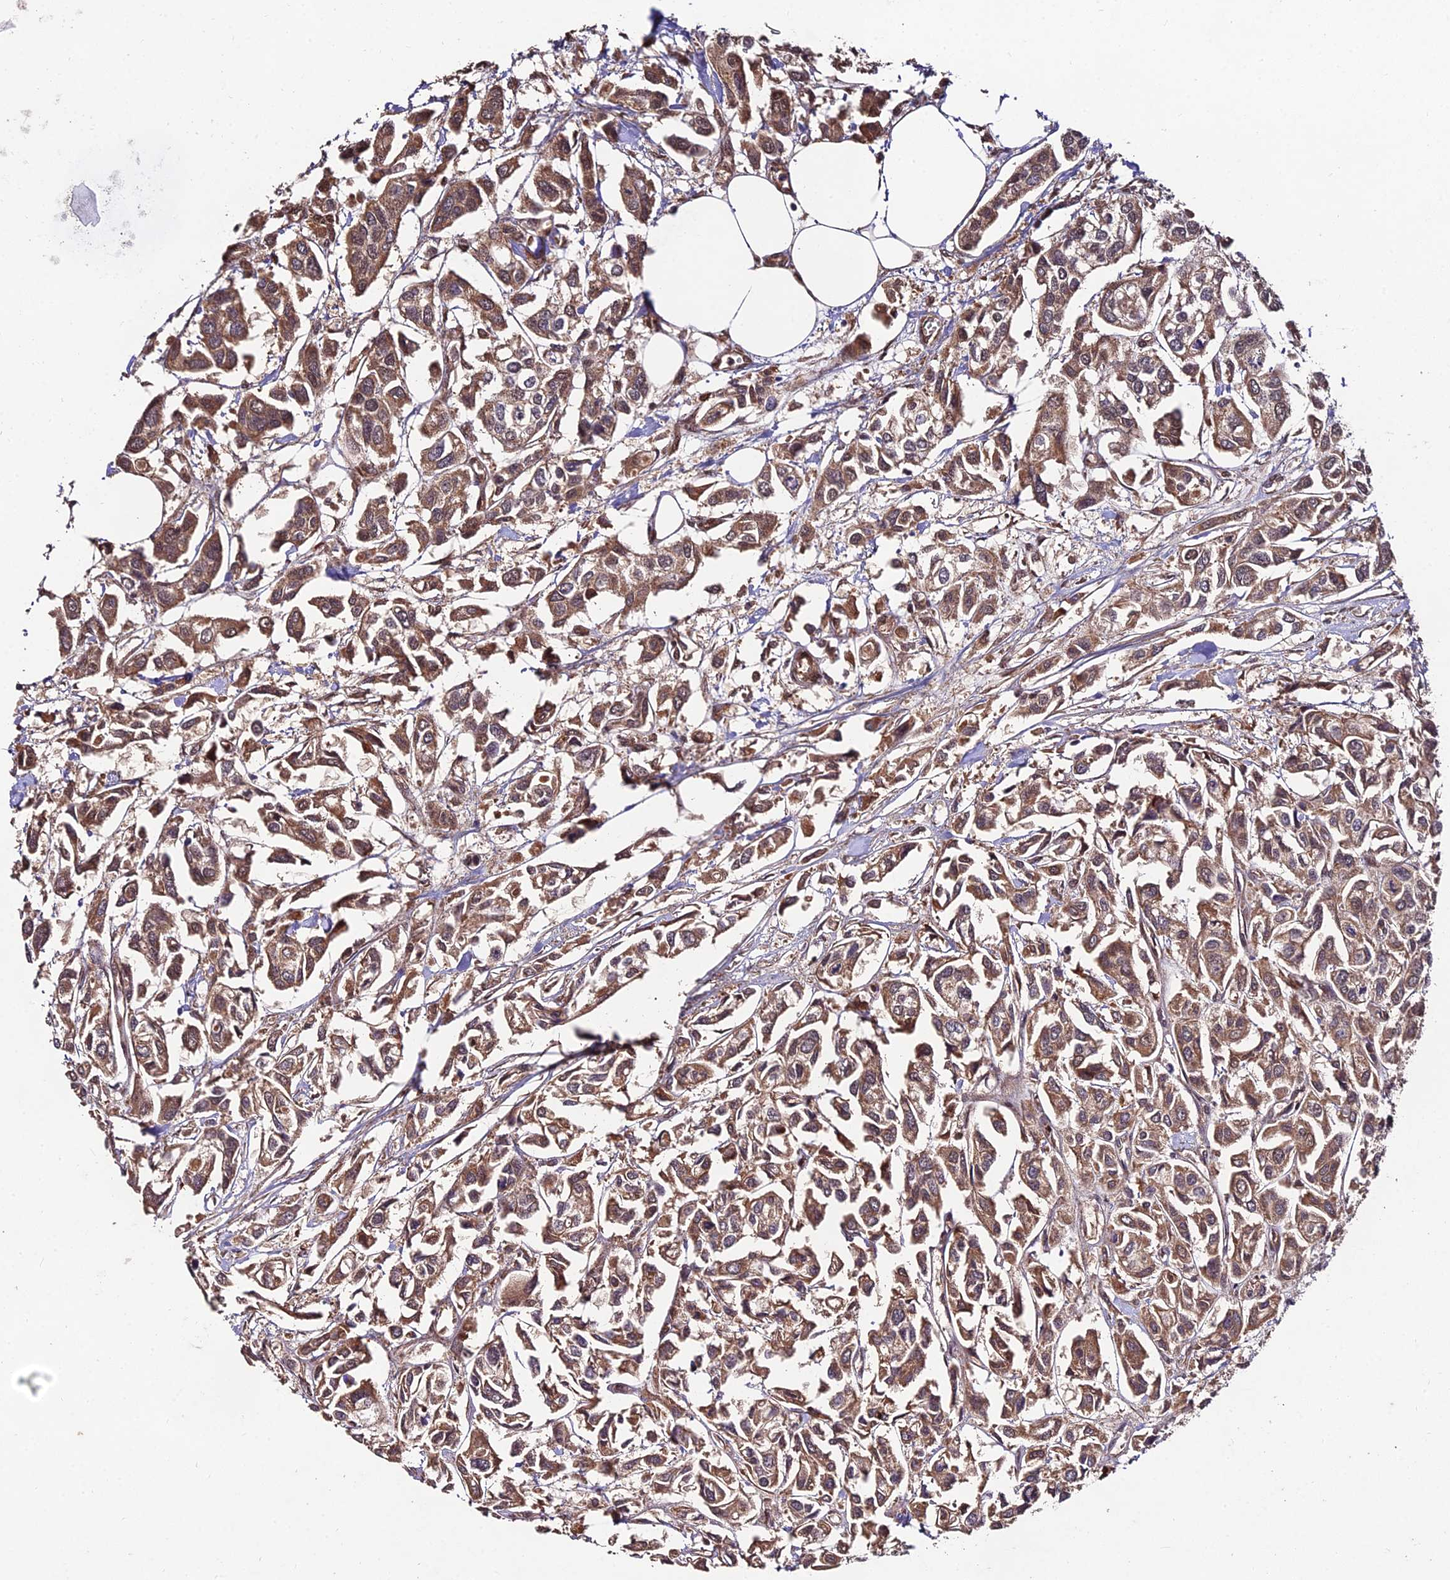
{"staining": {"intensity": "moderate", "quantity": ">75%", "location": "cytoplasmic/membranous"}, "tissue": "urothelial cancer", "cell_type": "Tumor cells", "image_type": "cancer", "snomed": [{"axis": "morphology", "description": "Urothelial carcinoma, High grade"}, {"axis": "topography", "description": "Urinary bladder"}], "caption": "Protein expression analysis of urothelial cancer displays moderate cytoplasmic/membranous positivity in about >75% of tumor cells.", "gene": "MKKS", "patient": {"sex": "male", "age": 67}}